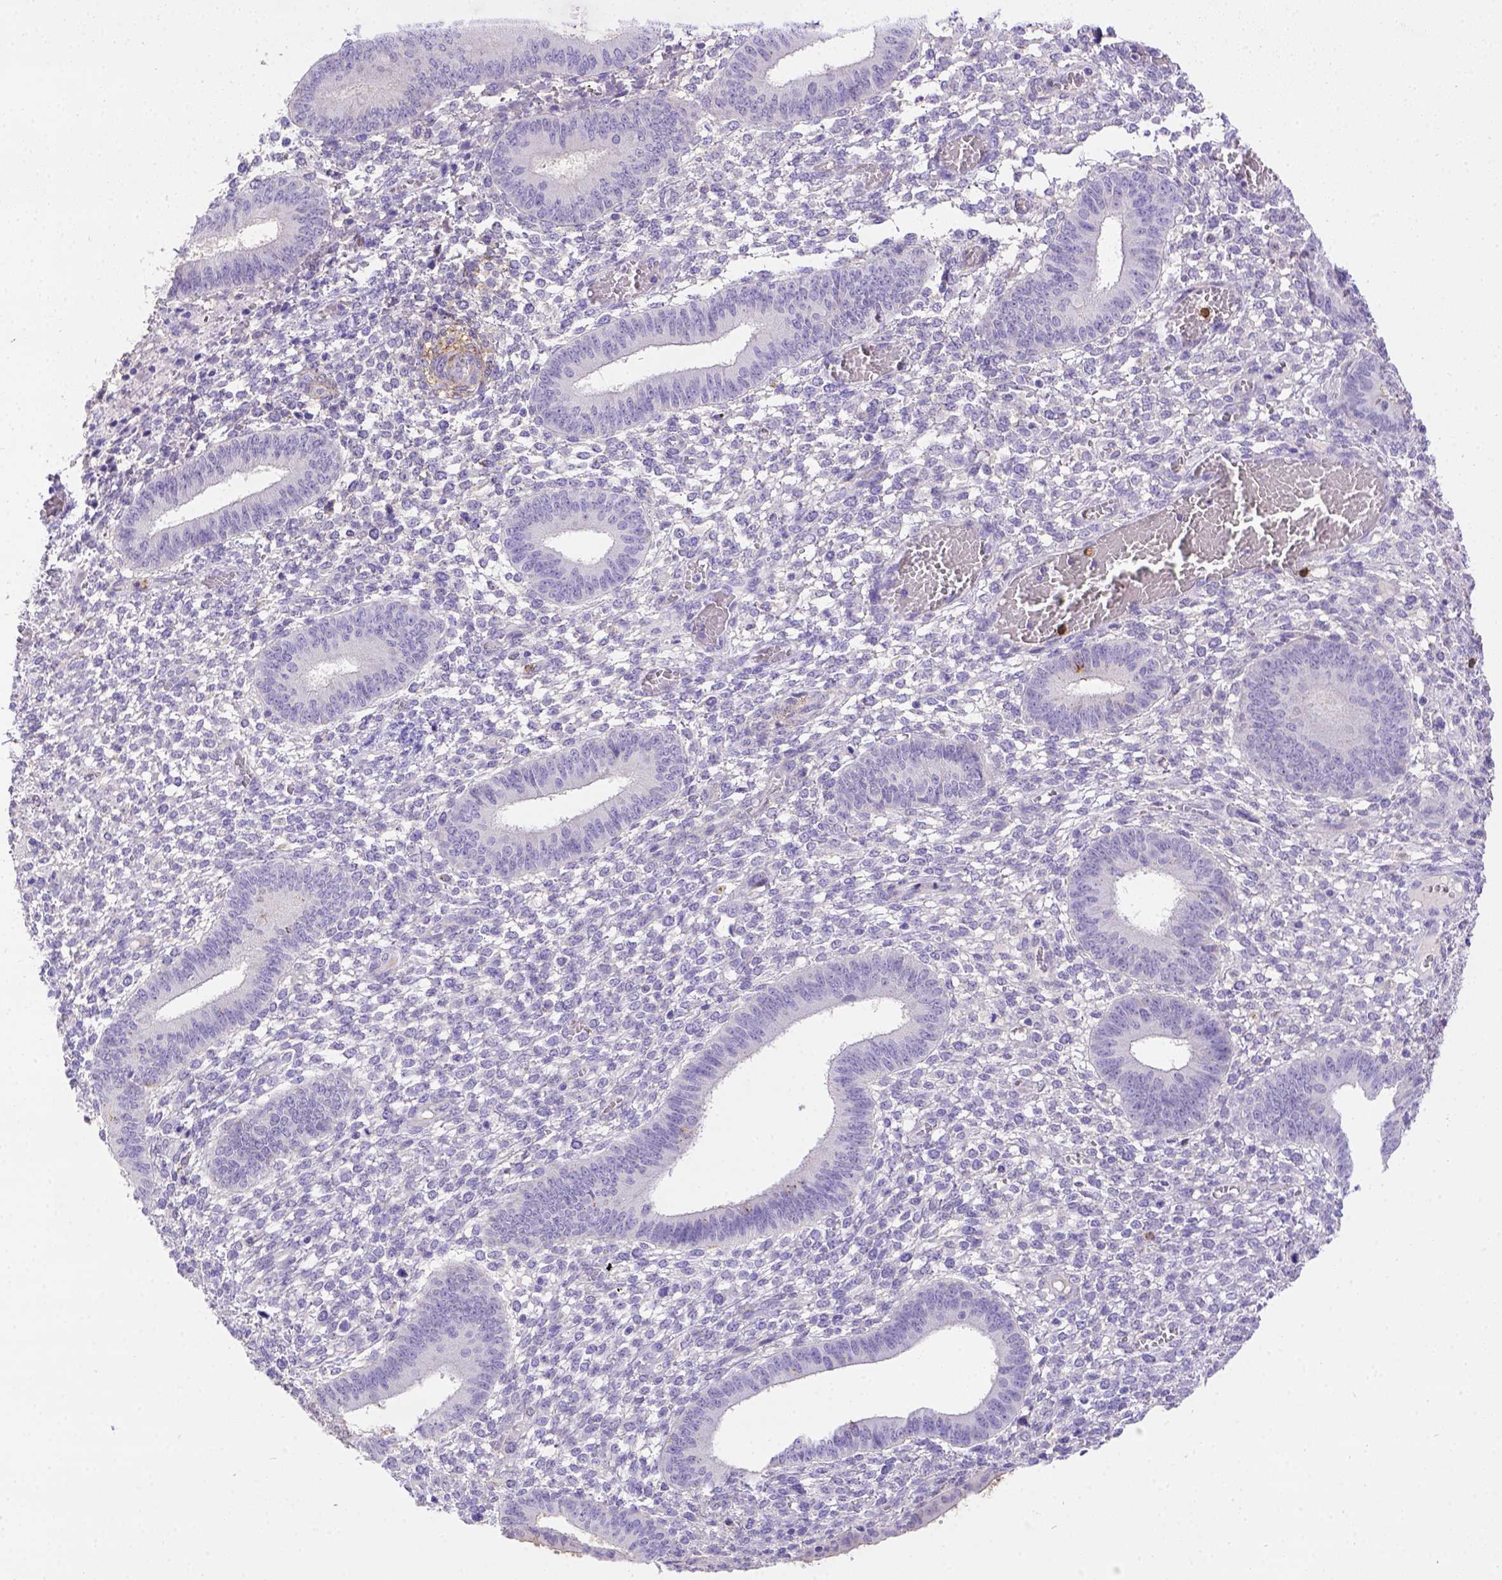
{"staining": {"intensity": "negative", "quantity": "none", "location": "none"}, "tissue": "endometrium", "cell_type": "Cells in endometrial stroma", "image_type": "normal", "snomed": [{"axis": "morphology", "description": "Normal tissue, NOS"}, {"axis": "topography", "description": "Endometrium"}], "caption": "Photomicrograph shows no significant protein staining in cells in endometrial stroma of normal endometrium. The staining is performed using DAB brown chromogen with nuclei counter-stained in using hematoxylin.", "gene": "B3GAT1", "patient": {"sex": "female", "age": 42}}